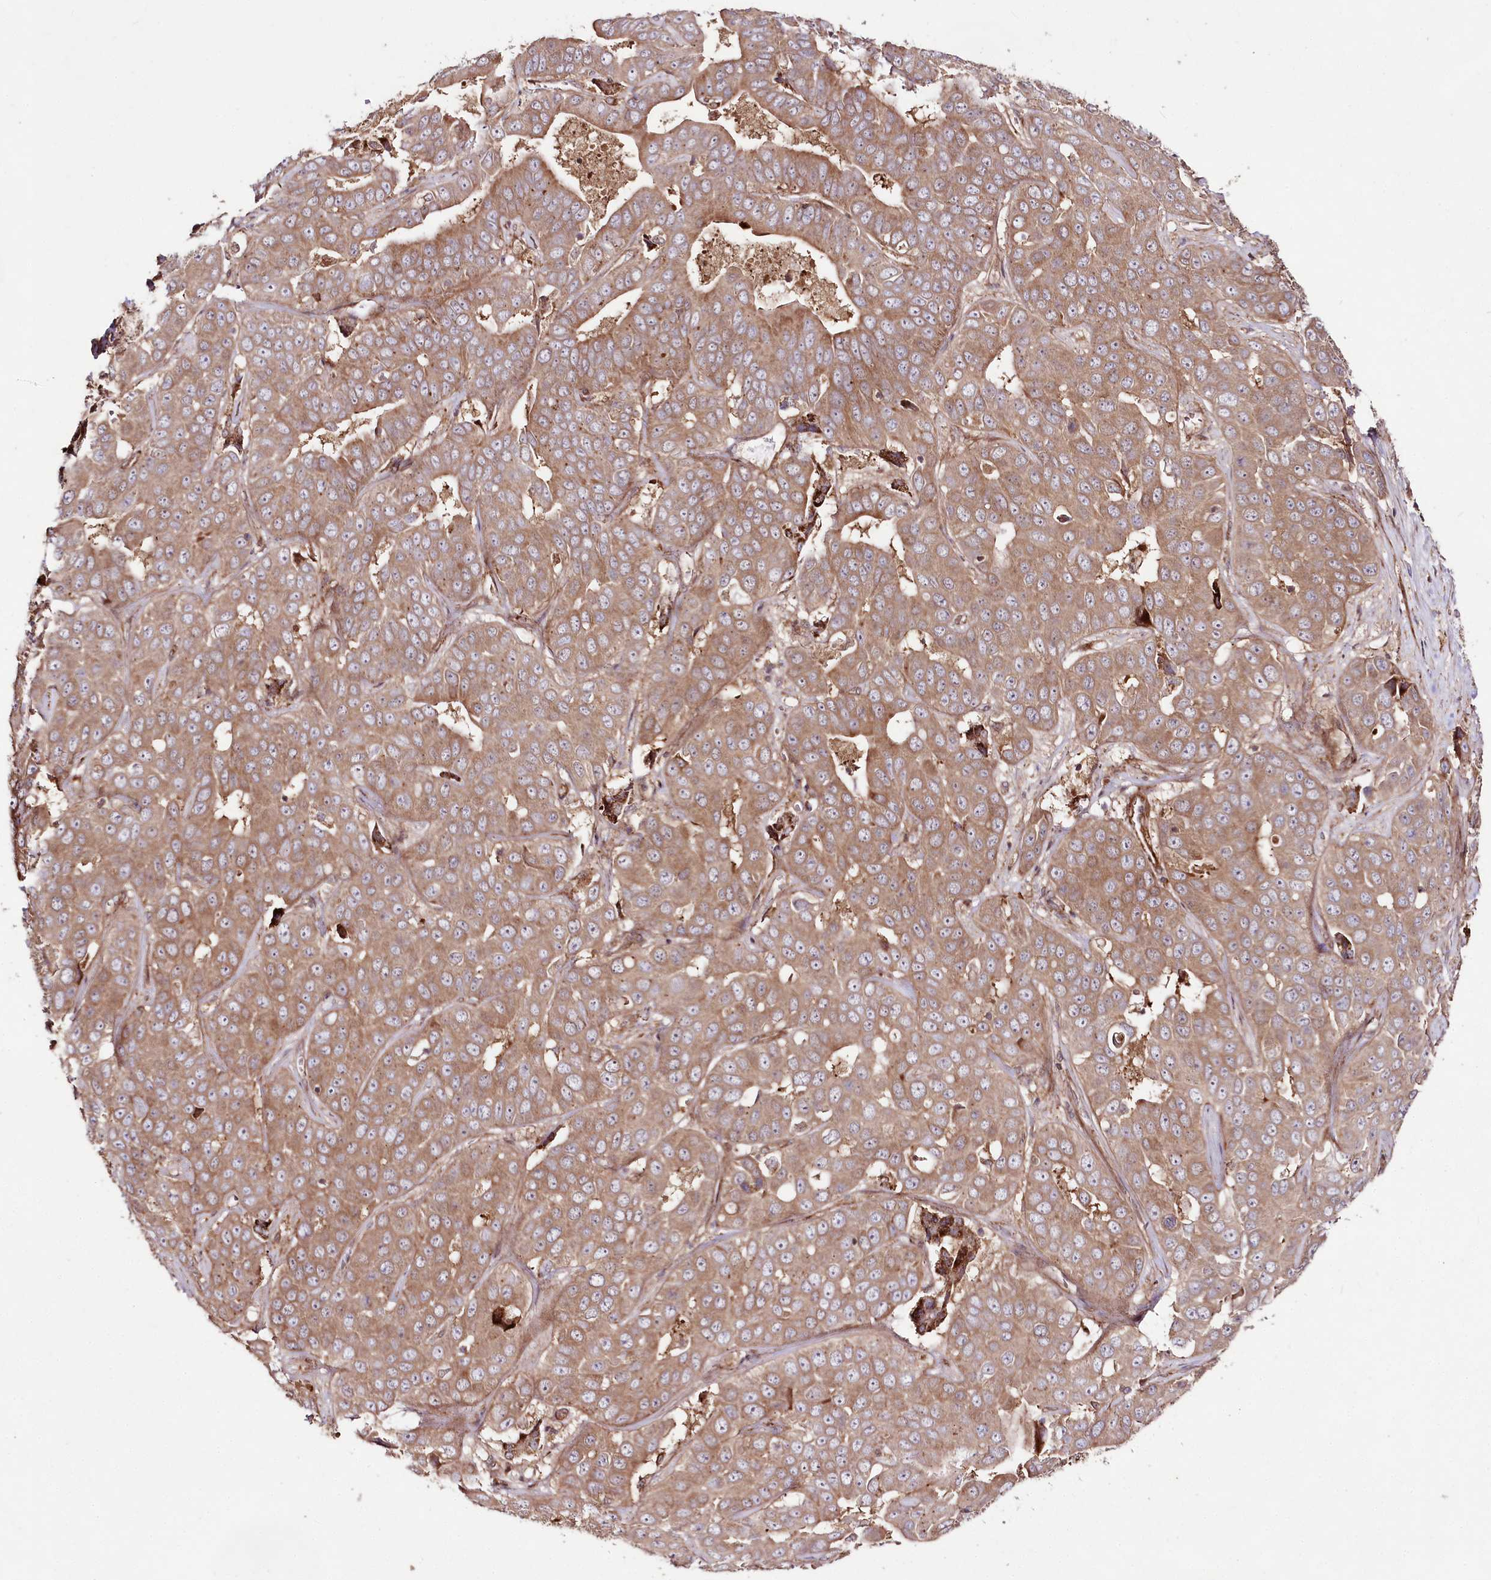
{"staining": {"intensity": "moderate", "quantity": ">75%", "location": "cytoplasmic/membranous"}, "tissue": "liver cancer", "cell_type": "Tumor cells", "image_type": "cancer", "snomed": [{"axis": "morphology", "description": "Cholangiocarcinoma"}, {"axis": "topography", "description": "Liver"}], "caption": "Cholangiocarcinoma (liver) stained with immunohistochemistry displays moderate cytoplasmic/membranous positivity in approximately >75% of tumor cells.", "gene": "PHLDB1", "patient": {"sex": "female", "age": 52}}